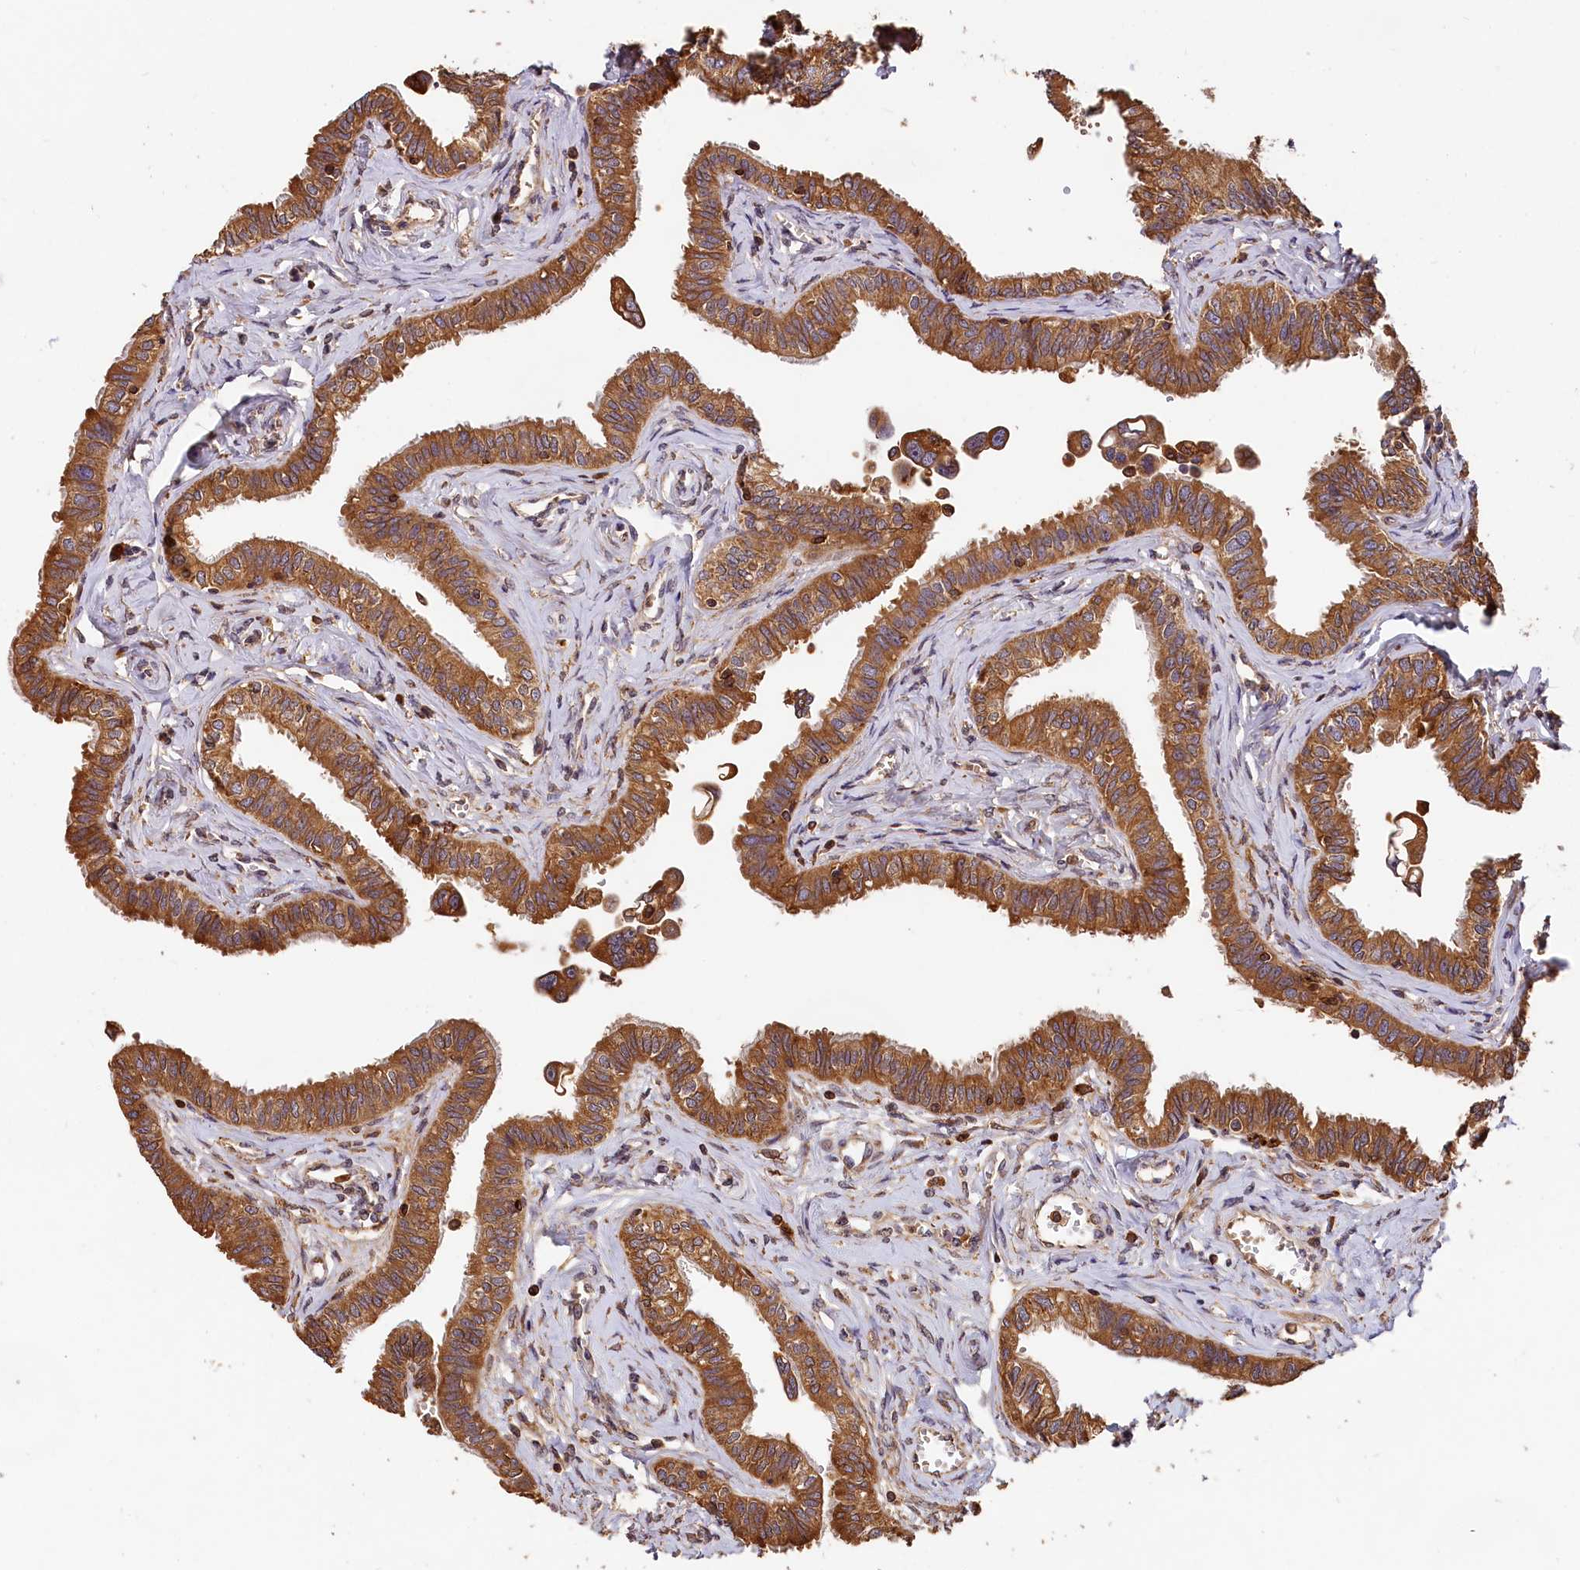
{"staining": {"intensity": "moderate", "quantity": ">75%", "location": "cytoplasmic/membranous"}, "tissue": "fallopian tube", "cell_type": "Glandular cells", "image_type": "normal", "snomed": [{"axis": "morphology", "description": "Normal tissue, NOS"}, {"axis": "morphology", "description": "Carcinoma, NOS"}, {"axis": "topography", "description": "Fallopian tube"}, {"axis": "topography", "description": "Ovary"}], "caption": "Fallopian tube stained for a protein (brown) reveals moderate cytoplasmic/membranous positive positivity in about >75% of glandular cells.", "gene": "HMOX2", "patient": {"sex": "female", "age": 59}}